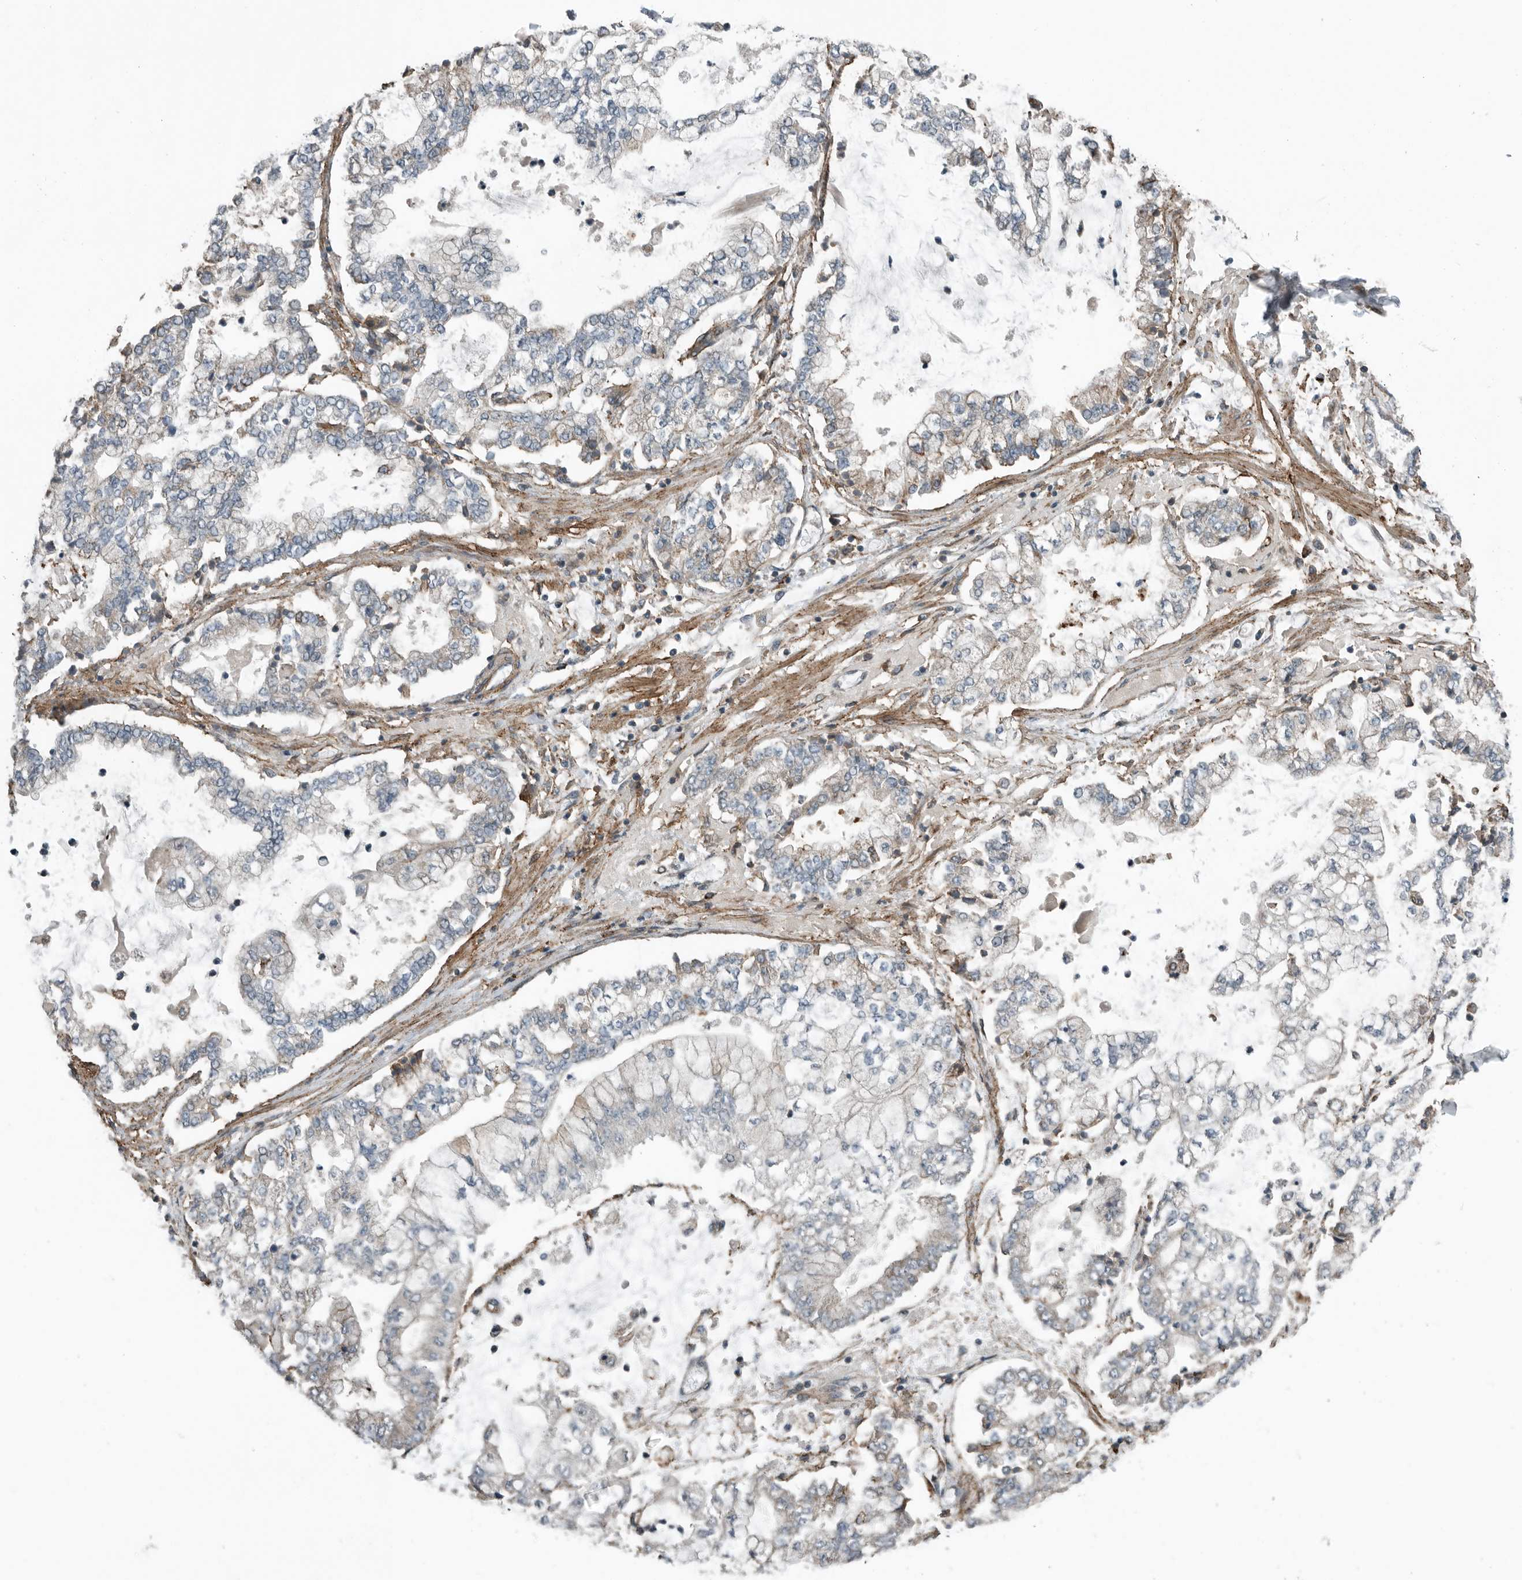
{"staining": {"intensity": "negative", "quantity": "none", "location": "none"}, "tissue": "stomach cancer", "cell_type": "Tumor cells", "image_type": "cancer", "snomed": [{"axis": "morphology", "description": "Adenocarcinoma, NOS"}, {"axis": "topography", "description": "Stomach"}], "caption": "Protein analysis of stomach cancer (adenocarcinoma) displays no significant expression in tumor cells. Nuclei are stained in blue.", "gene": "AMFR", "patient": {"sex": "male", "age": 76}}